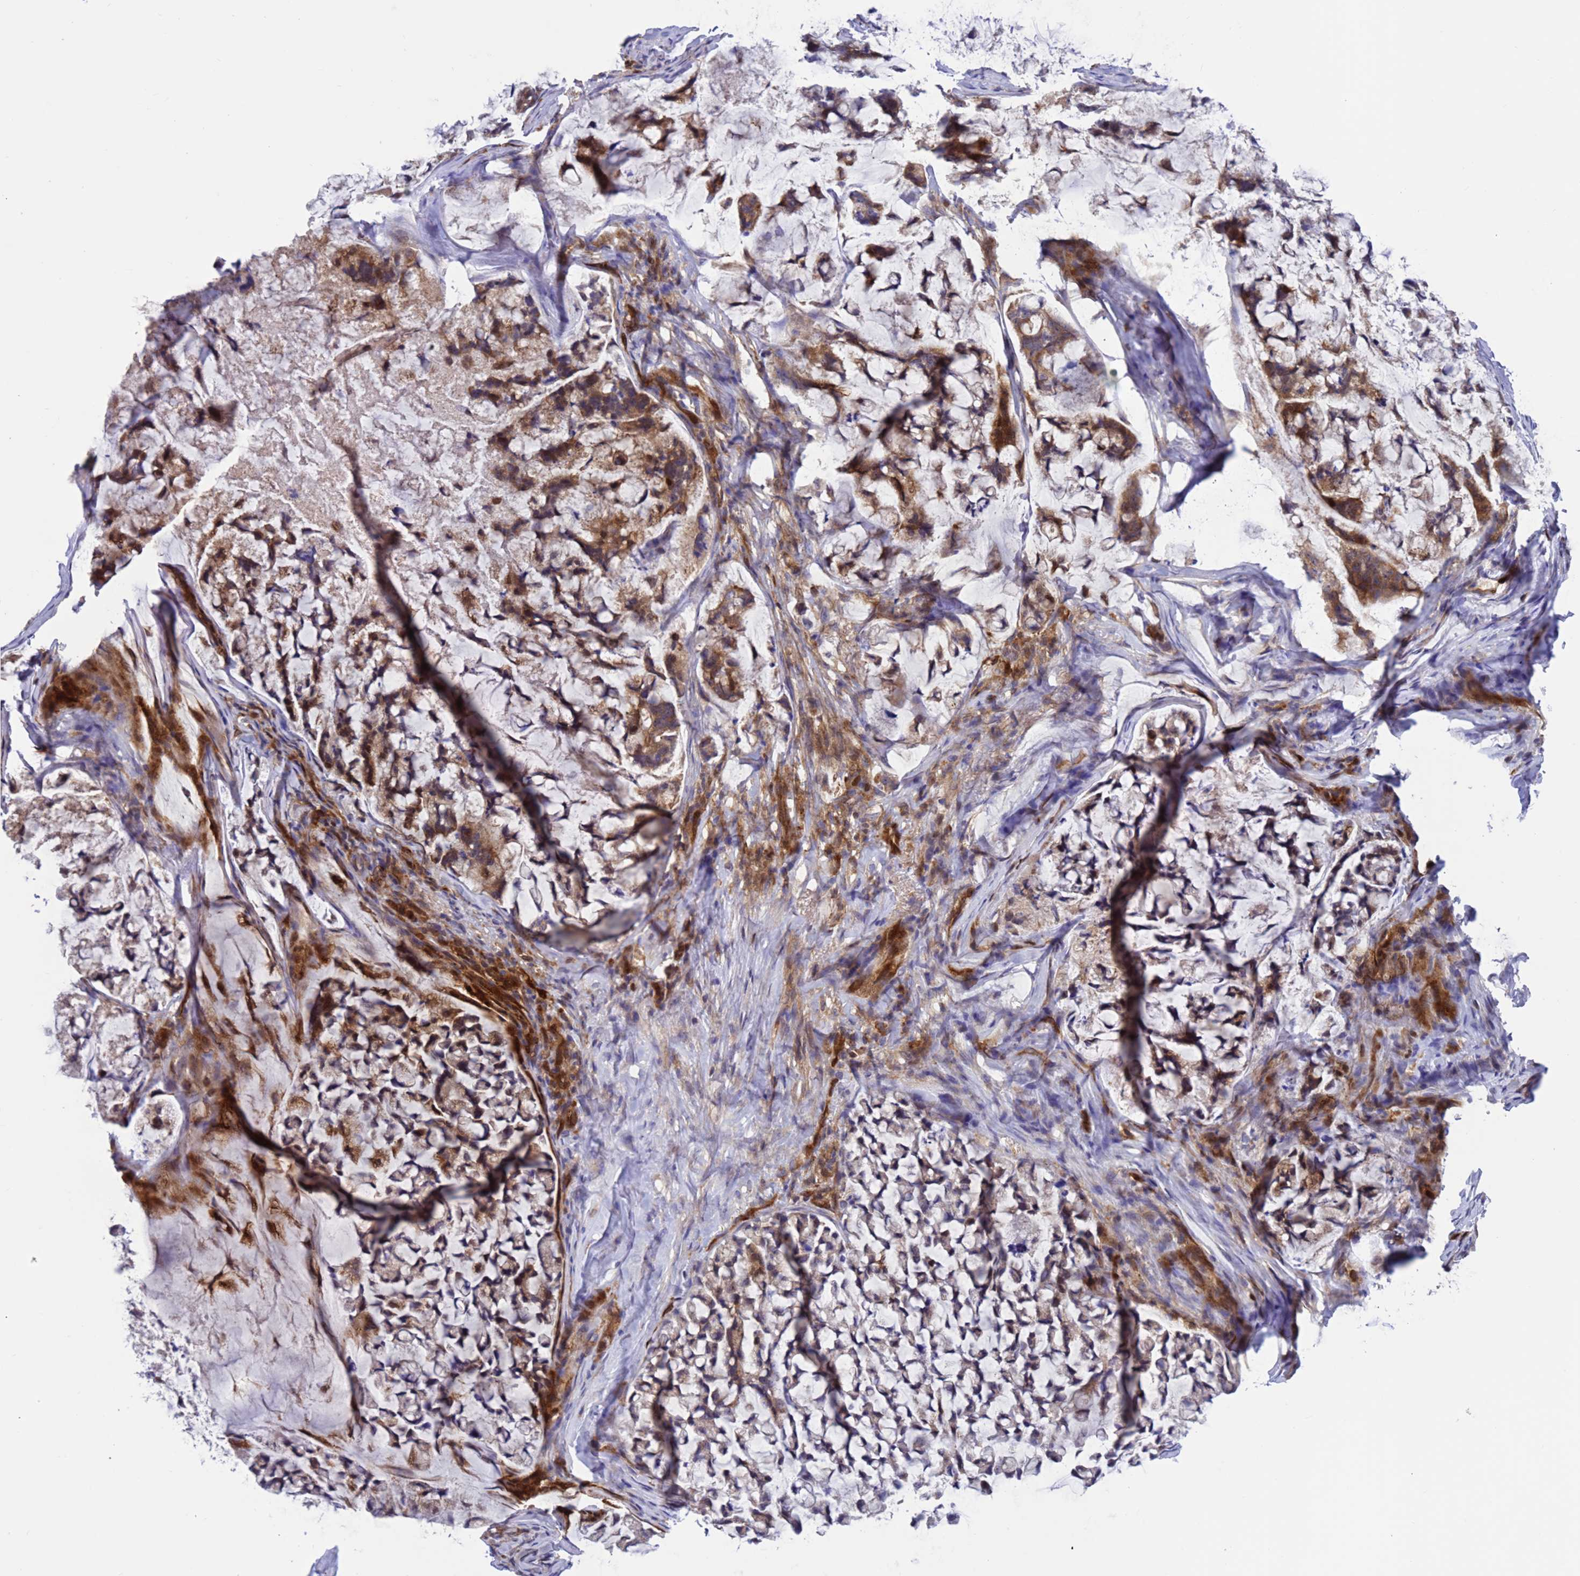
{"staining": {"intensity": "moderate", "quantity": "25%-75%", "location": "cytoplasmic/membranous"}, "tissue": "stomach cancer", "cell_type": "Tumor cells", "image_type": "cancer", "snomed": [{"axis": "morphology", "description": "Adenocarcinoma, NOS"}, {"axis": "topography", "description": "Stomach, lower"}], "caption": "IHC (DAB) staining of stomach cancer (adenocarcinoma) reveals moderate cytoplasmic/membranous protein positivity in approximately 25%-75% of tumor cells.", "gene": "FOXRED1", "patient": {"sex": "male", "age": 67}}